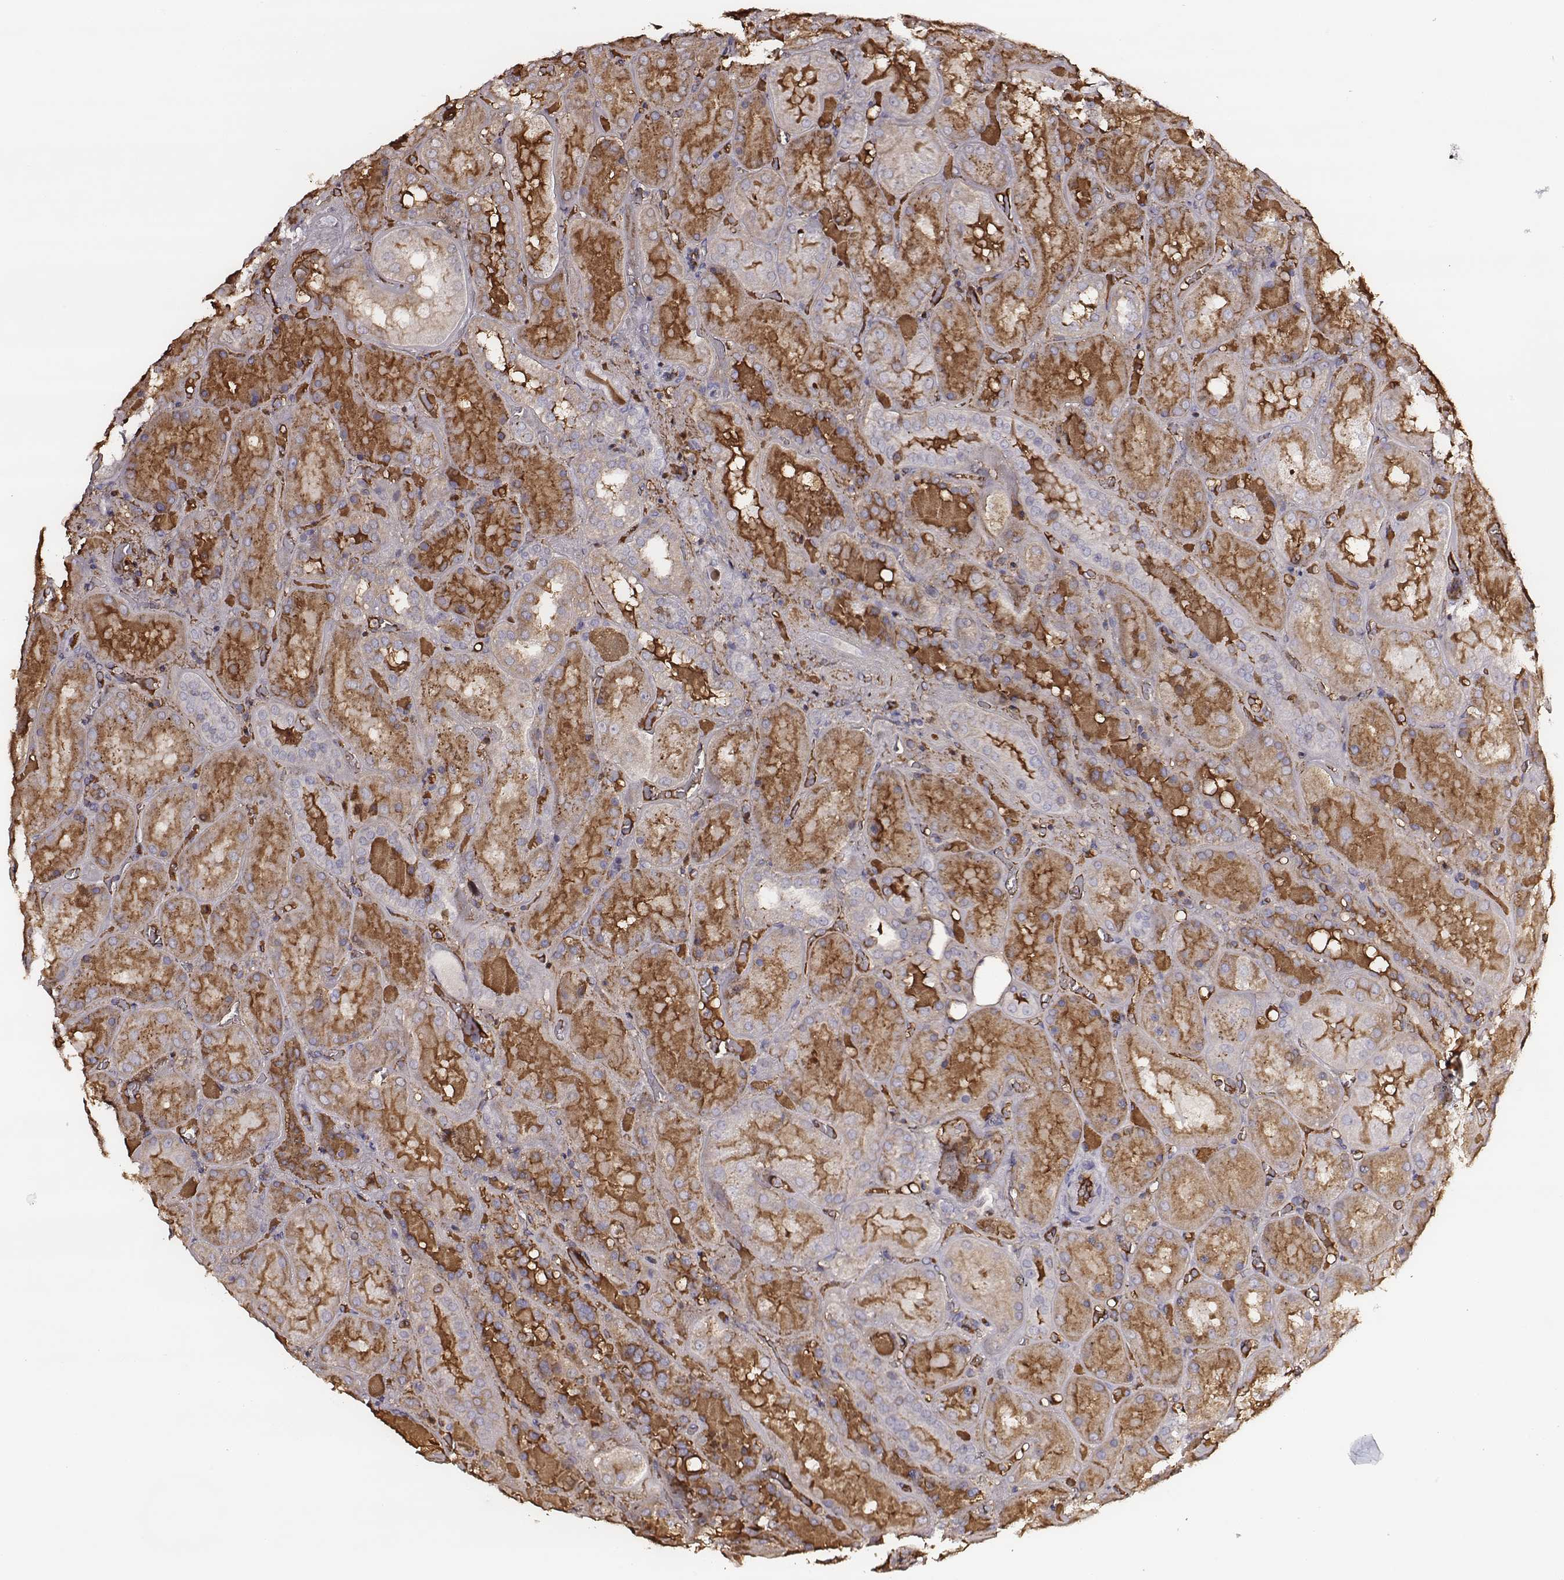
{"staining": {"intensity": "negative", "quantity": "none", "location": "none"}, "tissue": "kidney", "cell_type": "Cells in glomeruli", "image_type": "normal", "snomed": [{"axis": "morphology", "description": "Normal tissue, NOS"}, {"axis": "topography", "description": "Kidney"}], "caption": "This is an immunohistochemistry histopathology image of normal kidney. There is no expression in cells in glomeruli.", "gene": "TF", "patient": {"sex": "male", "age": 73}}